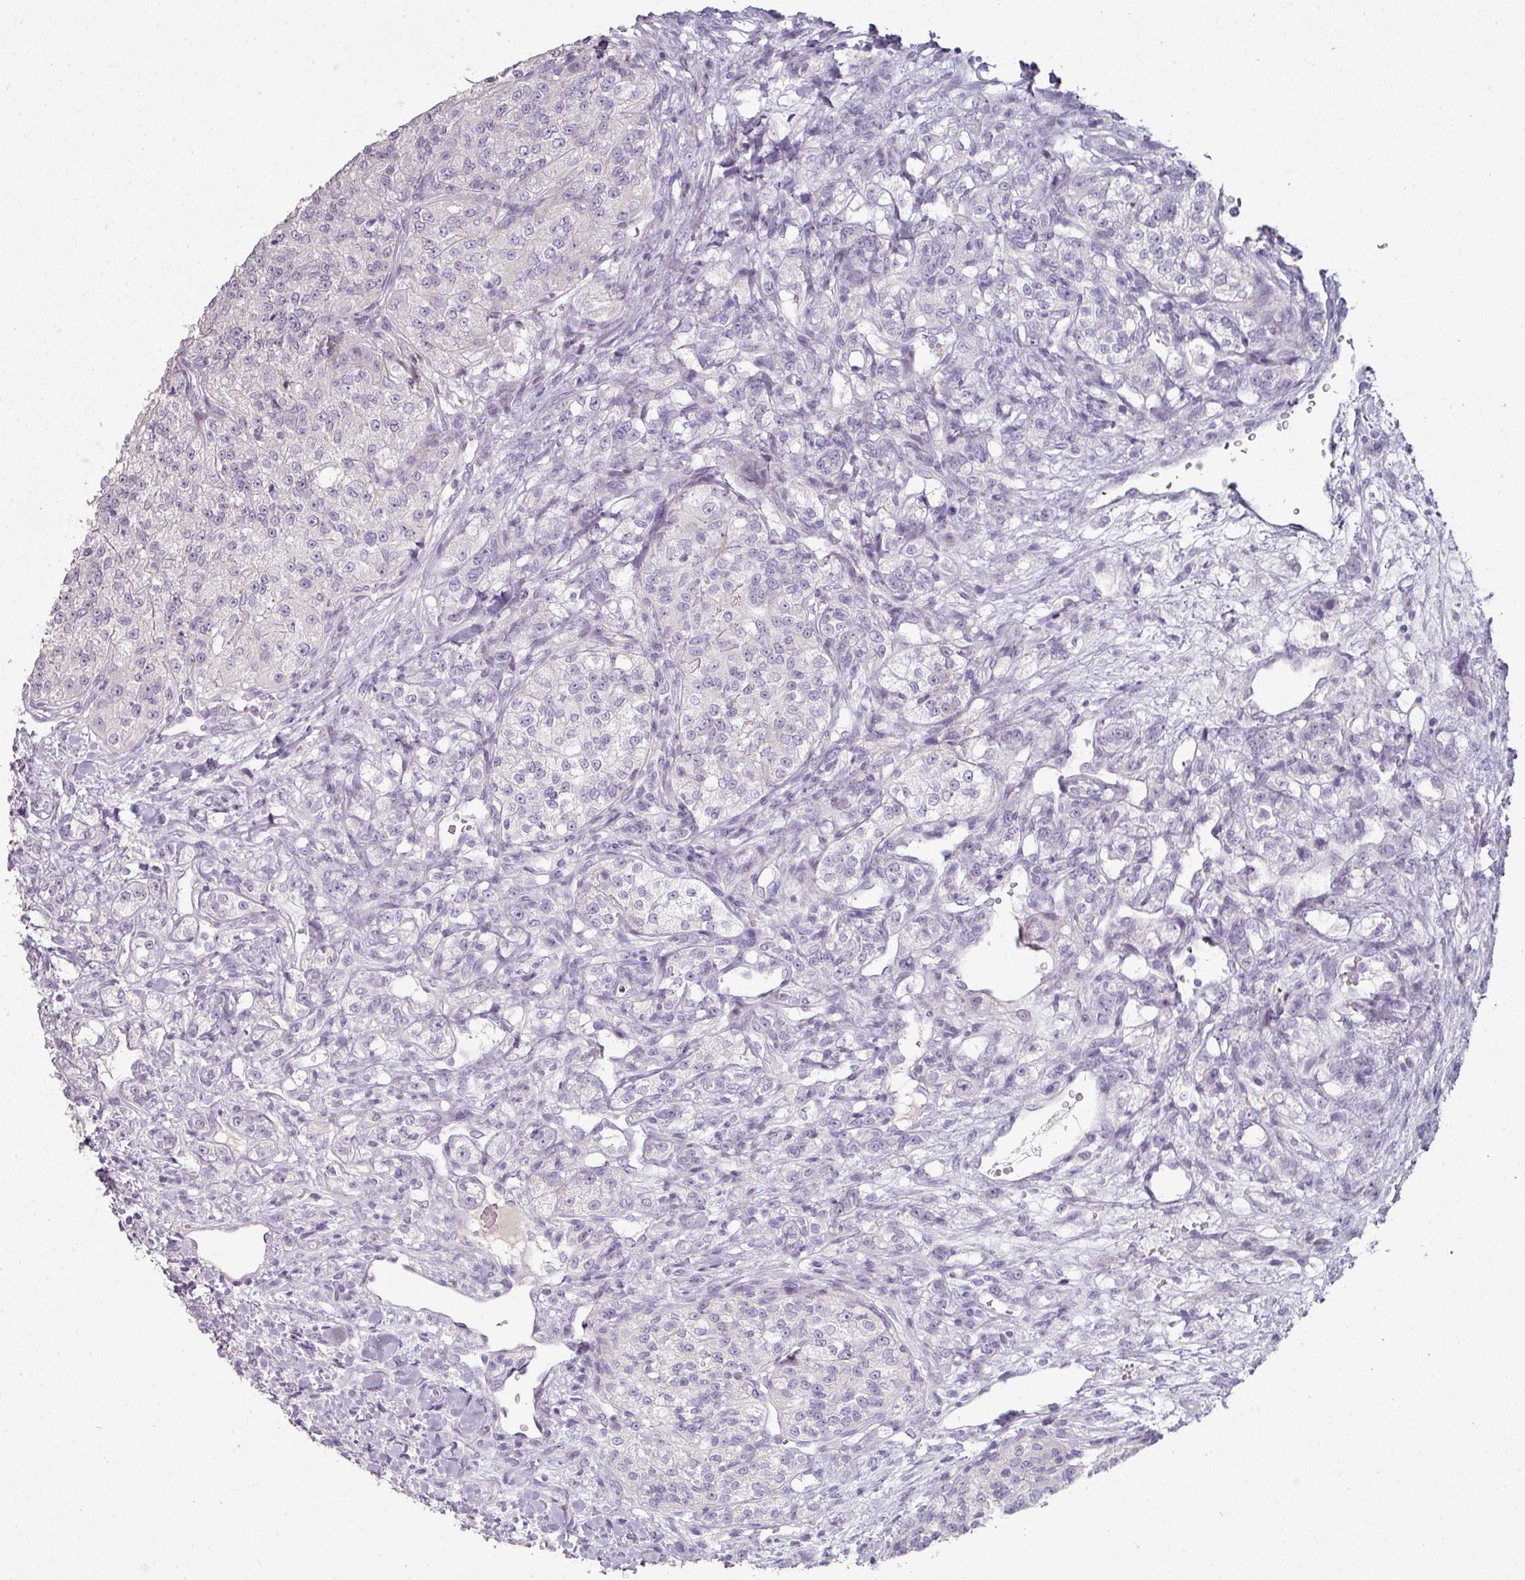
{"staining": {"intensity": "negative", "quantity": "none", "location": "none"}, "tissue": "renal cancer", "cell_type": "Tumor cells", "image_type": "cancer", "snomed": [{"axis": "morphology", "description": "Adenocarcinoma, NOS"}, {"axis": "topography", "description": "Kidney"}], "caption": "Immunohistochemistry image of renal cancer stained for a protein (brown), which shows no positivity in tumor cells.", "gene": "GTF2H3", "patient": {"sex": "female", "age": 63}}